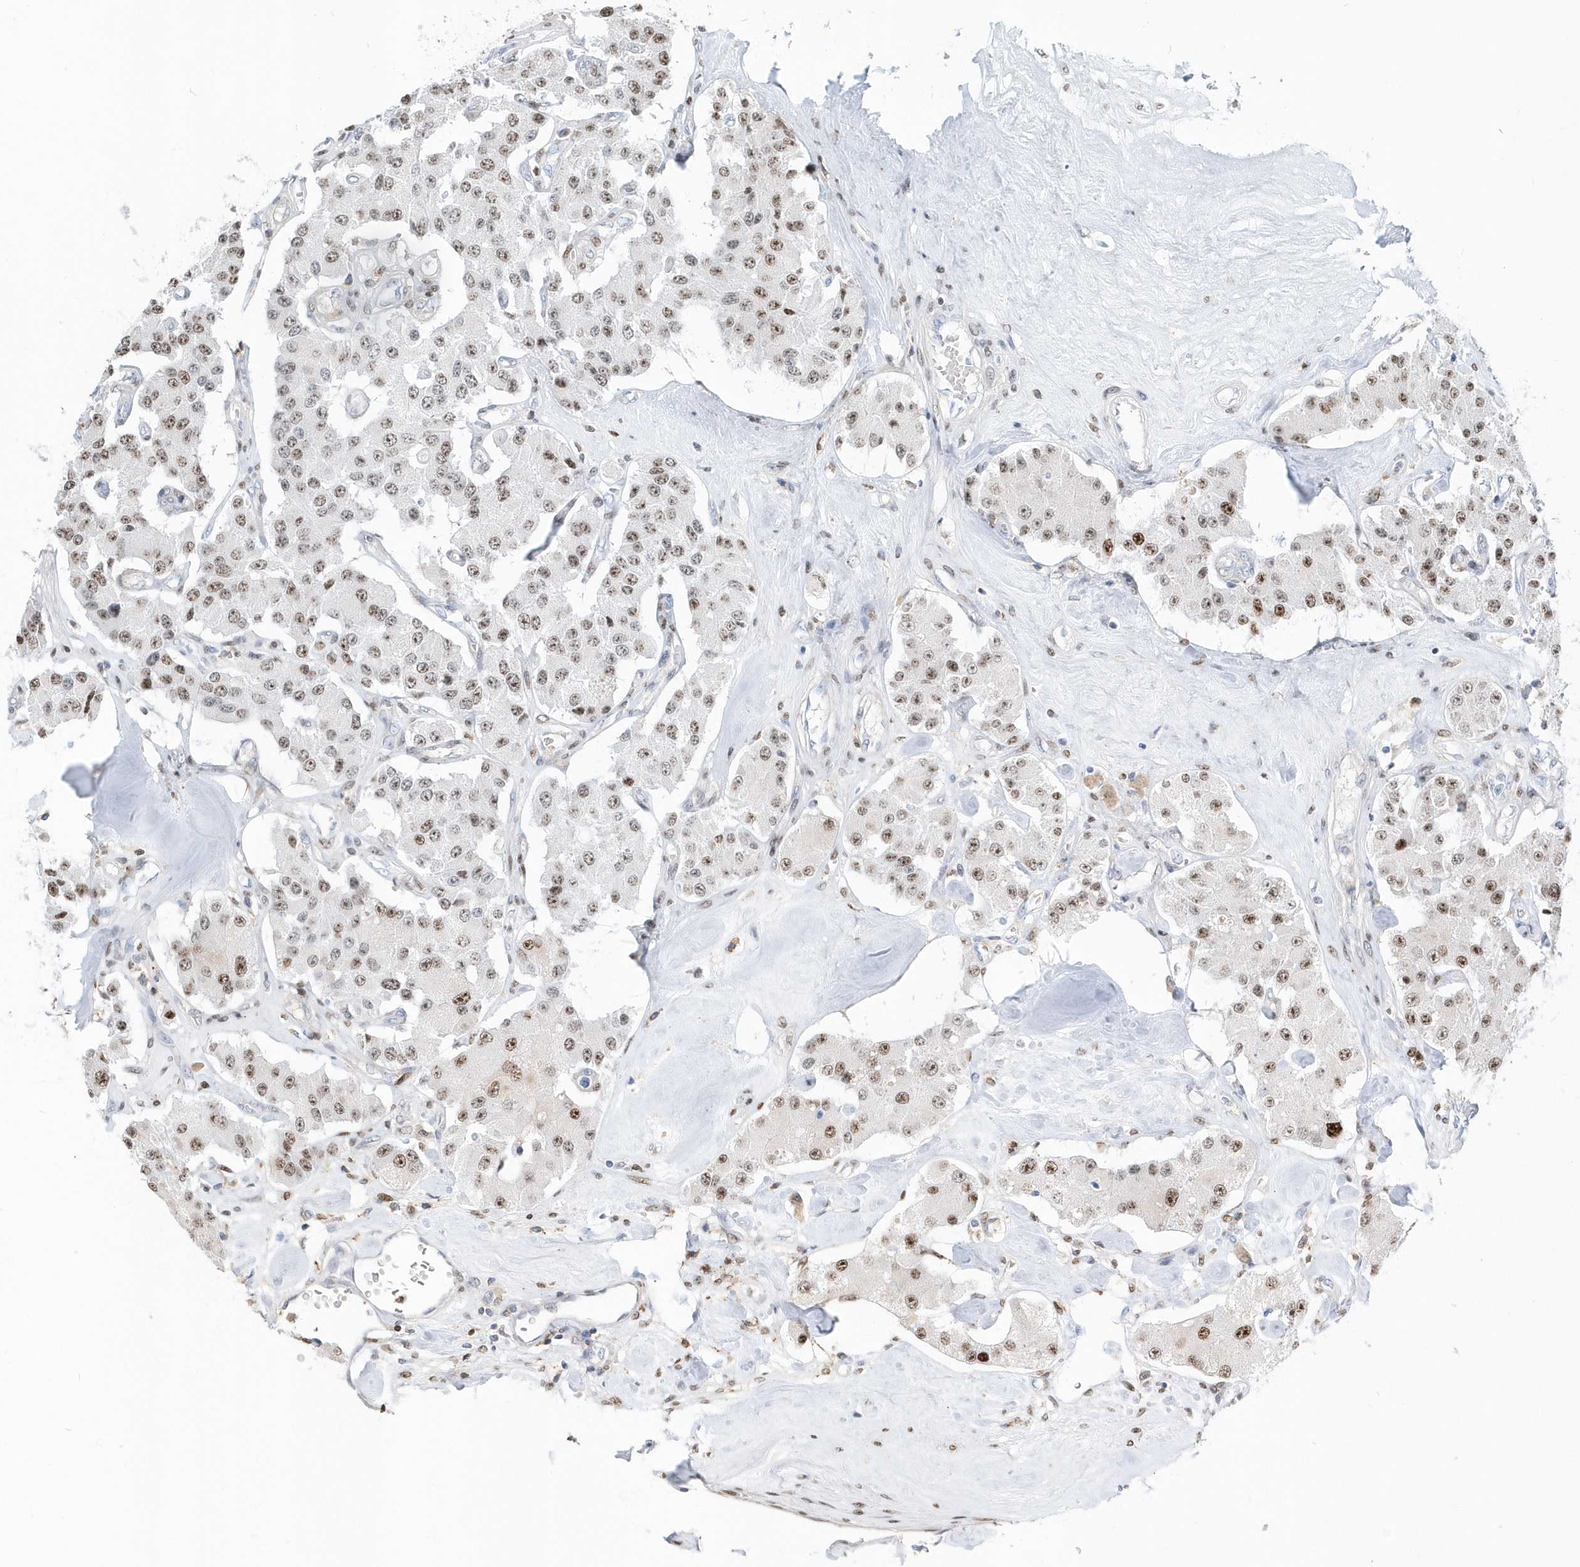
{"staining": {"intensity": "moderate", "quantity": ">75%", "location": "nuclear"}, "tissue": "carcinoid", "cell_type": "Tumor cells", "image_type": "cancer", "snomed": [{"axis": "morphology", "description": "Carcinoid, malignant, NOS"}, {"axis": "topography", "description": "Pancreas"}], "caption": "Carcinoid (malignant) stained with a protein marker exhibits moderate staining in tumor cells.", "gene": "MACROH2A2", "patient": {"sex": "male", "age": 41}}